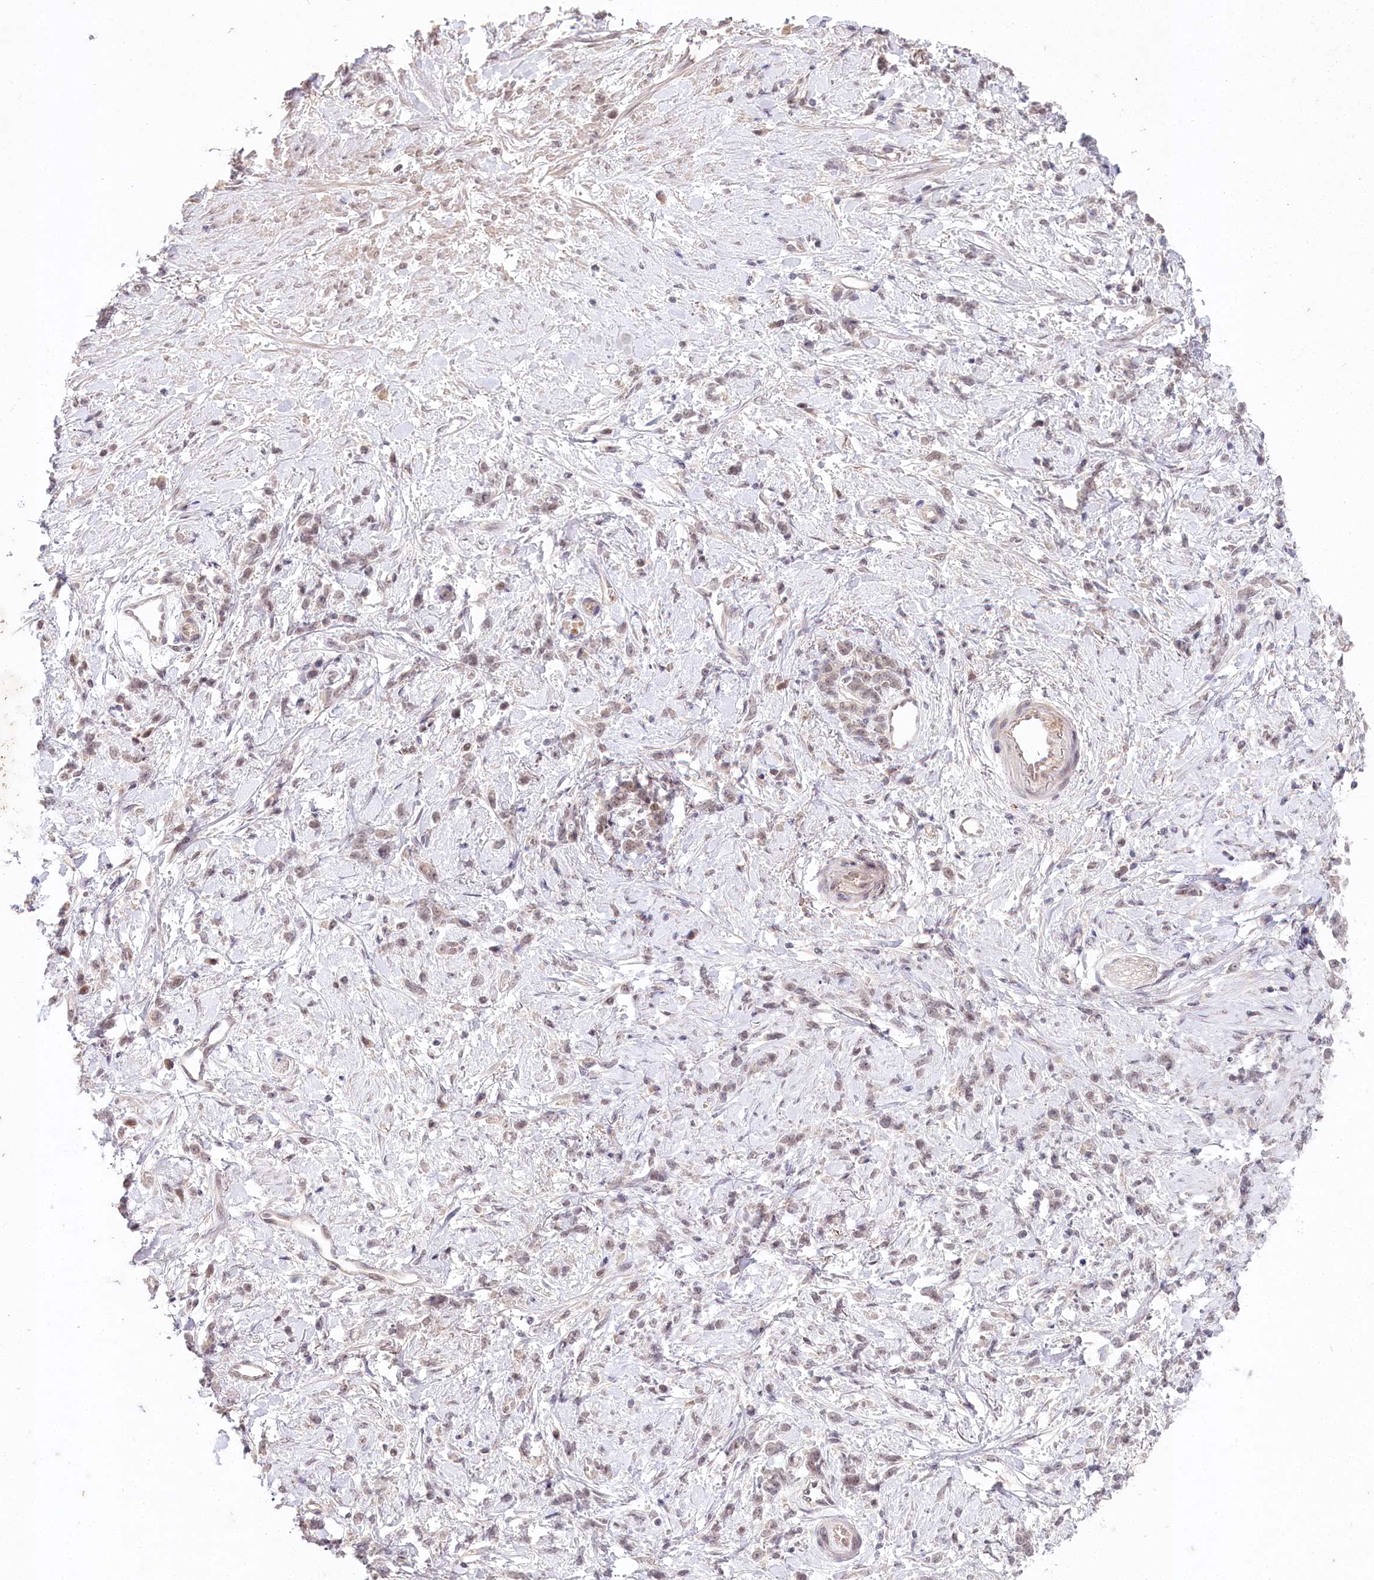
{"staining": {"intensity": "weak", "quantity": "25%-75%", "location": "nuclear"}, "tissue": "stomach cancer", "cell_type": "Tumor cells", "image_type": "cancer", "snomed": [{"axis": "morphology", "description": "Adenocarcinoma, NOS"}, {"axis": "topography", "description": "Stomach"}], "caption": "Tumor cells exhibit low levels of weak nuclear expression in about 25%-75% of cells in human stomach cancer.", "gene": "AMTN", "patient": {"sex": "female", "age": 60}}